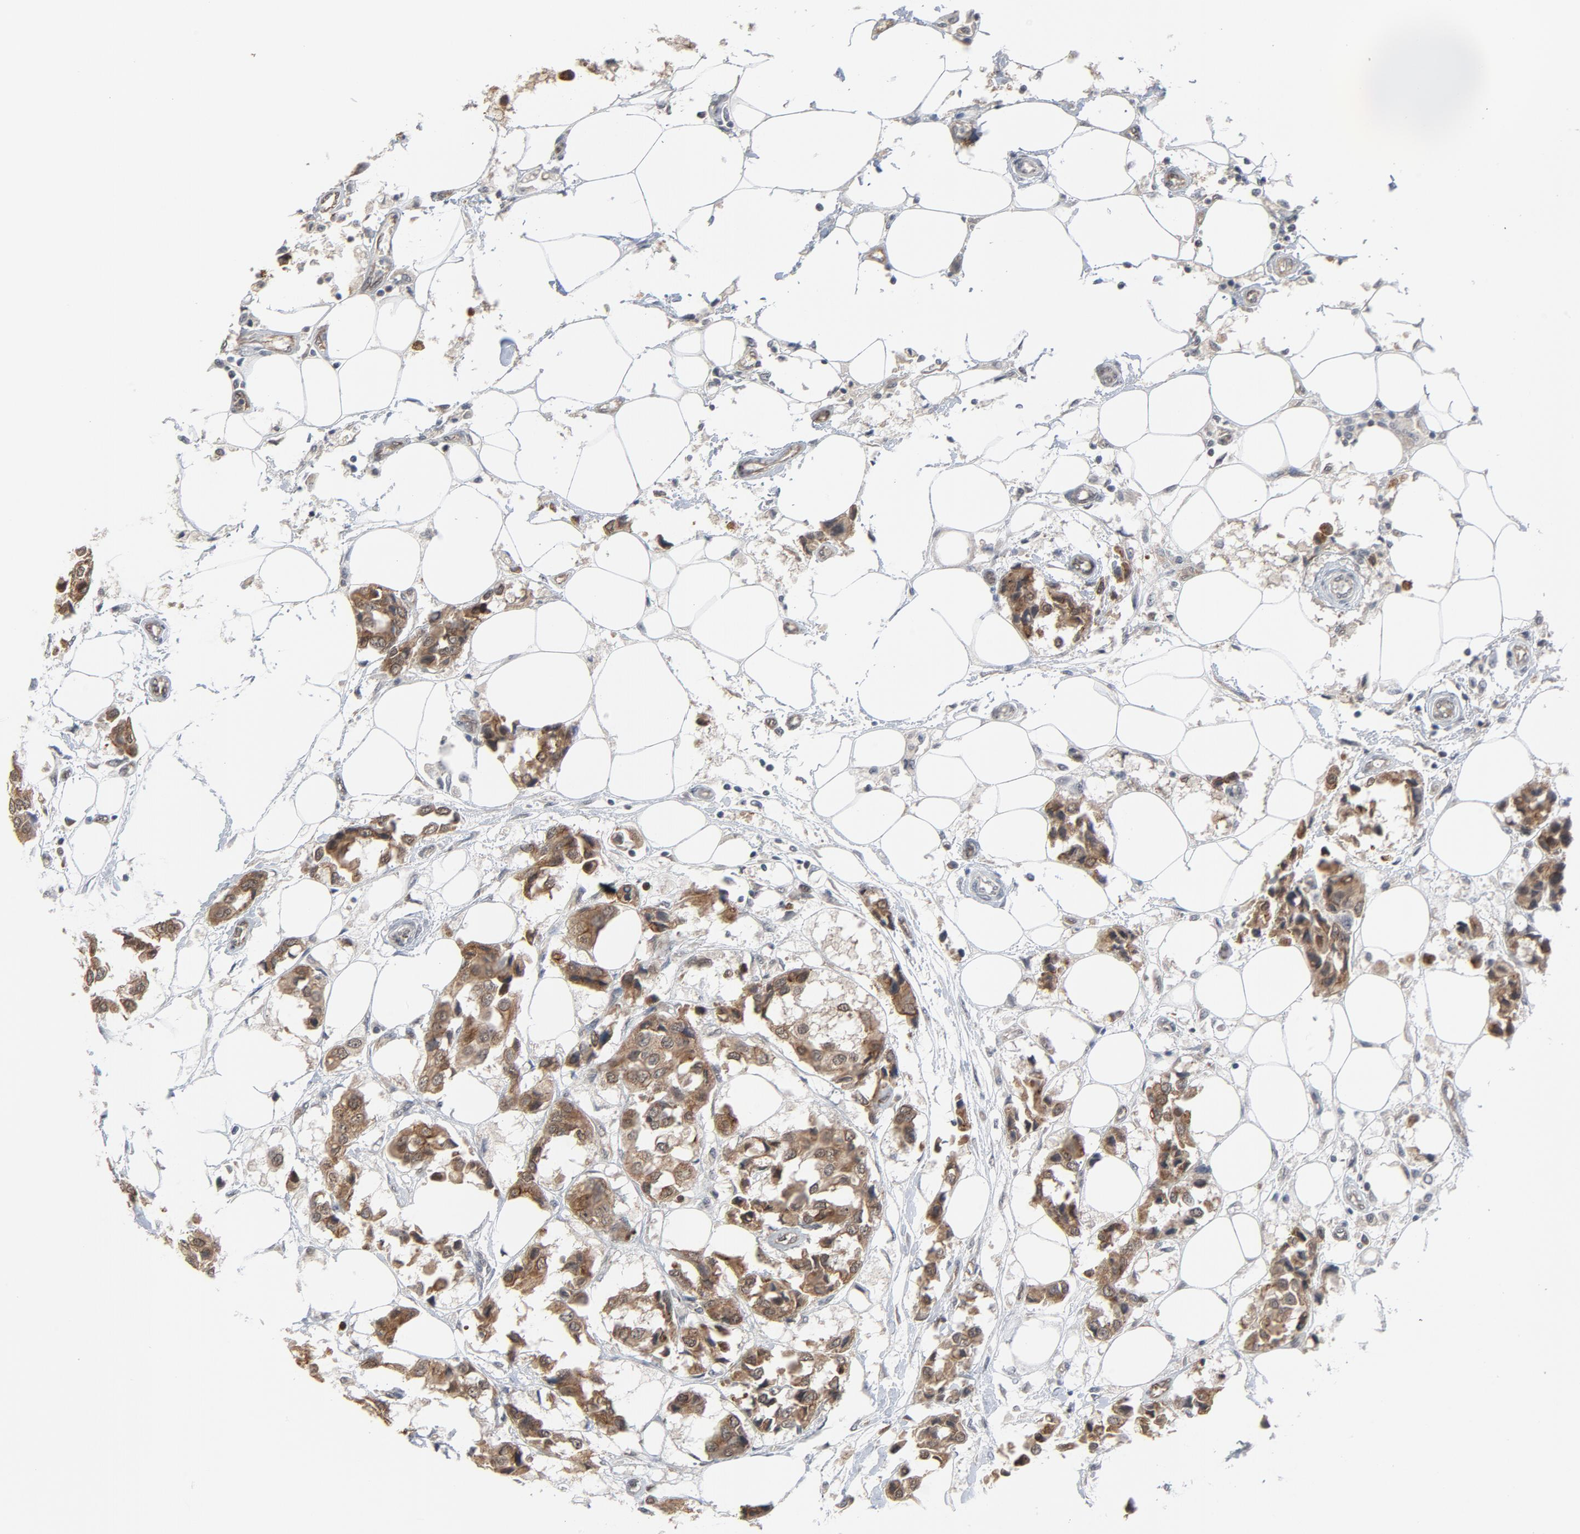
{"staining": {"intensity": "strong", "quantity": ">75%", "location": "cytoplasmic/membranous"}, "tissue": "breast cancer", "cell_type": "Tumor cells", "image_type": "cancer", "snomed": [{"axis": "morphology", "description": "Duct carcinoma"}, {"axis": "topography", "description": "Breast"}], "caption": "A brown stain shows strong cytoplasmic/membranous positivity of a protein in human breast cancer (invasive ductal carcinoma) tumor cells.", "gene": "ITPR3", "patient": {"sex": "female", "age": 80}}